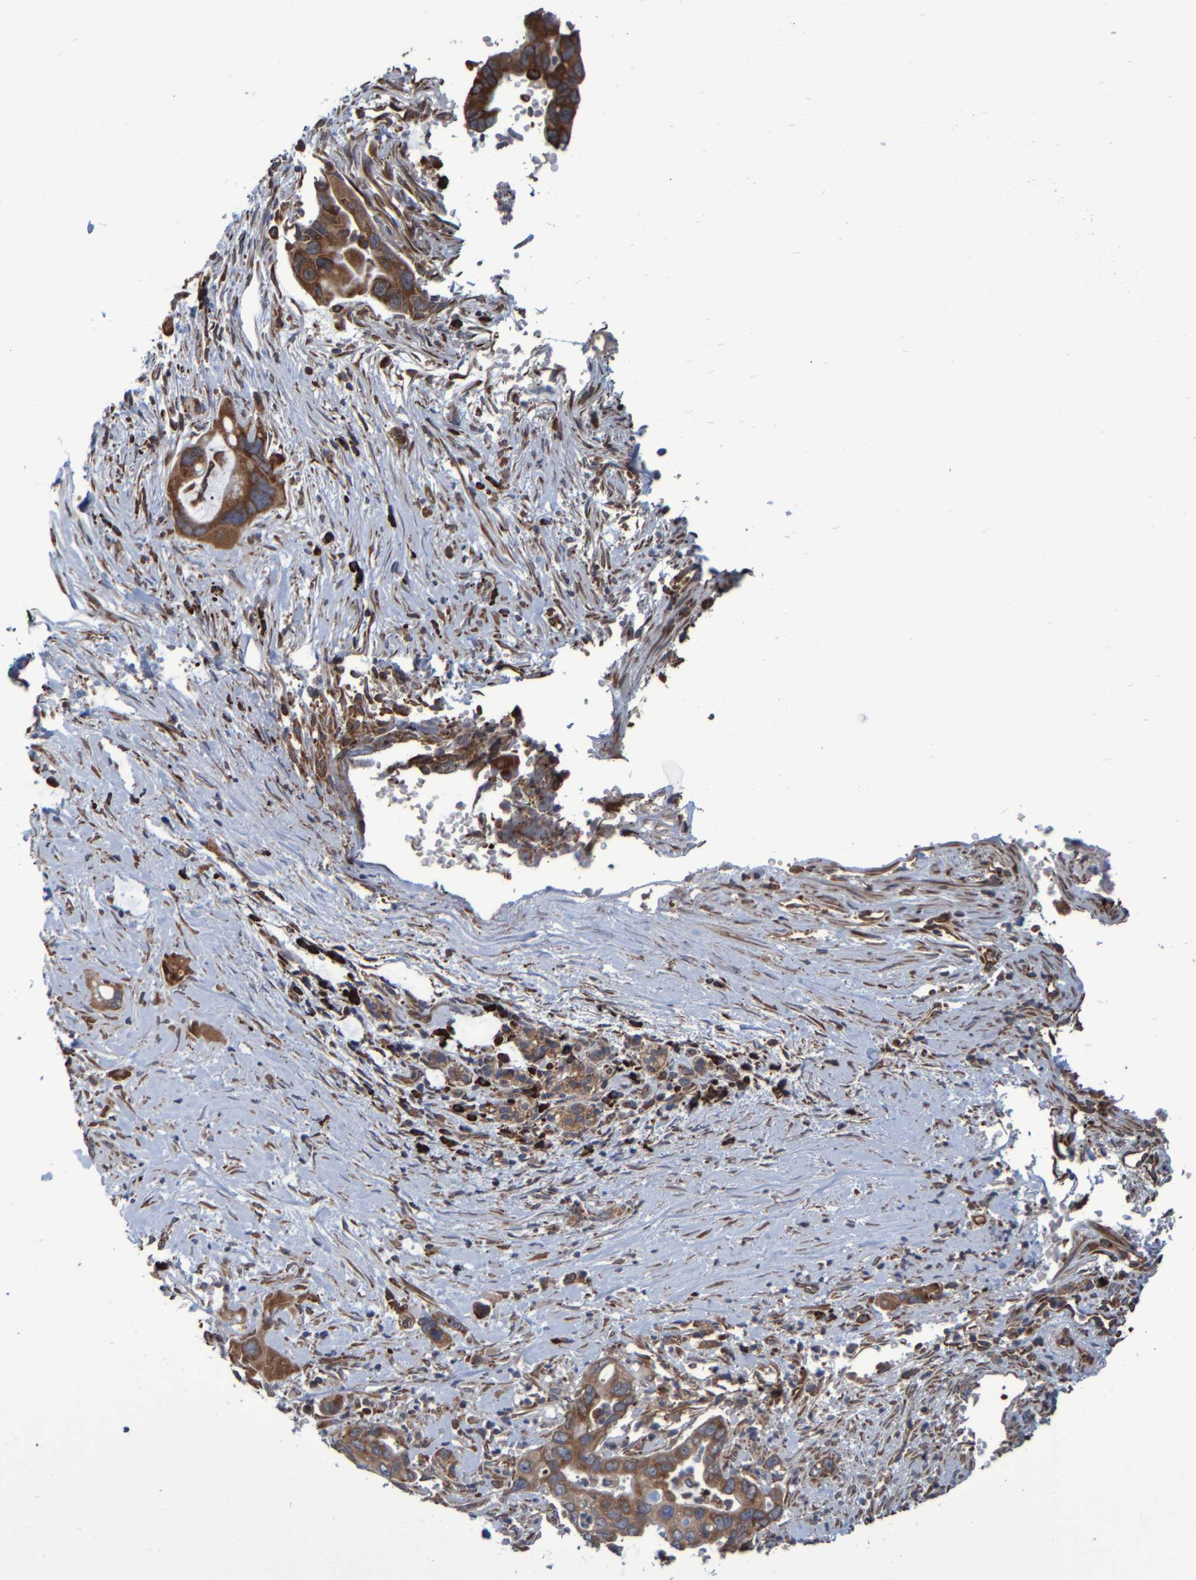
{"staining": {"intensity": "moderate", "quantity": ">75%", "location": "cytoplasmic/membranous"}, "tissue": "pancreatic cancer", "cell_type": "Tumor cells", "image_type": "cancer", "snomed": [{"axis": "morphology", "description": "Adenocarcinoma, NOS"}, {"axis": "topography", "description": "Pancreas"}], "caption": "About >75% of tumor cells in human pancreatic cancer display moderate cytoplasmic/membranous protein staining as visualized by brown immunohistochemical staining.", "gene": "SPAG5", "patient": {"sex": "female", "age": 70}}